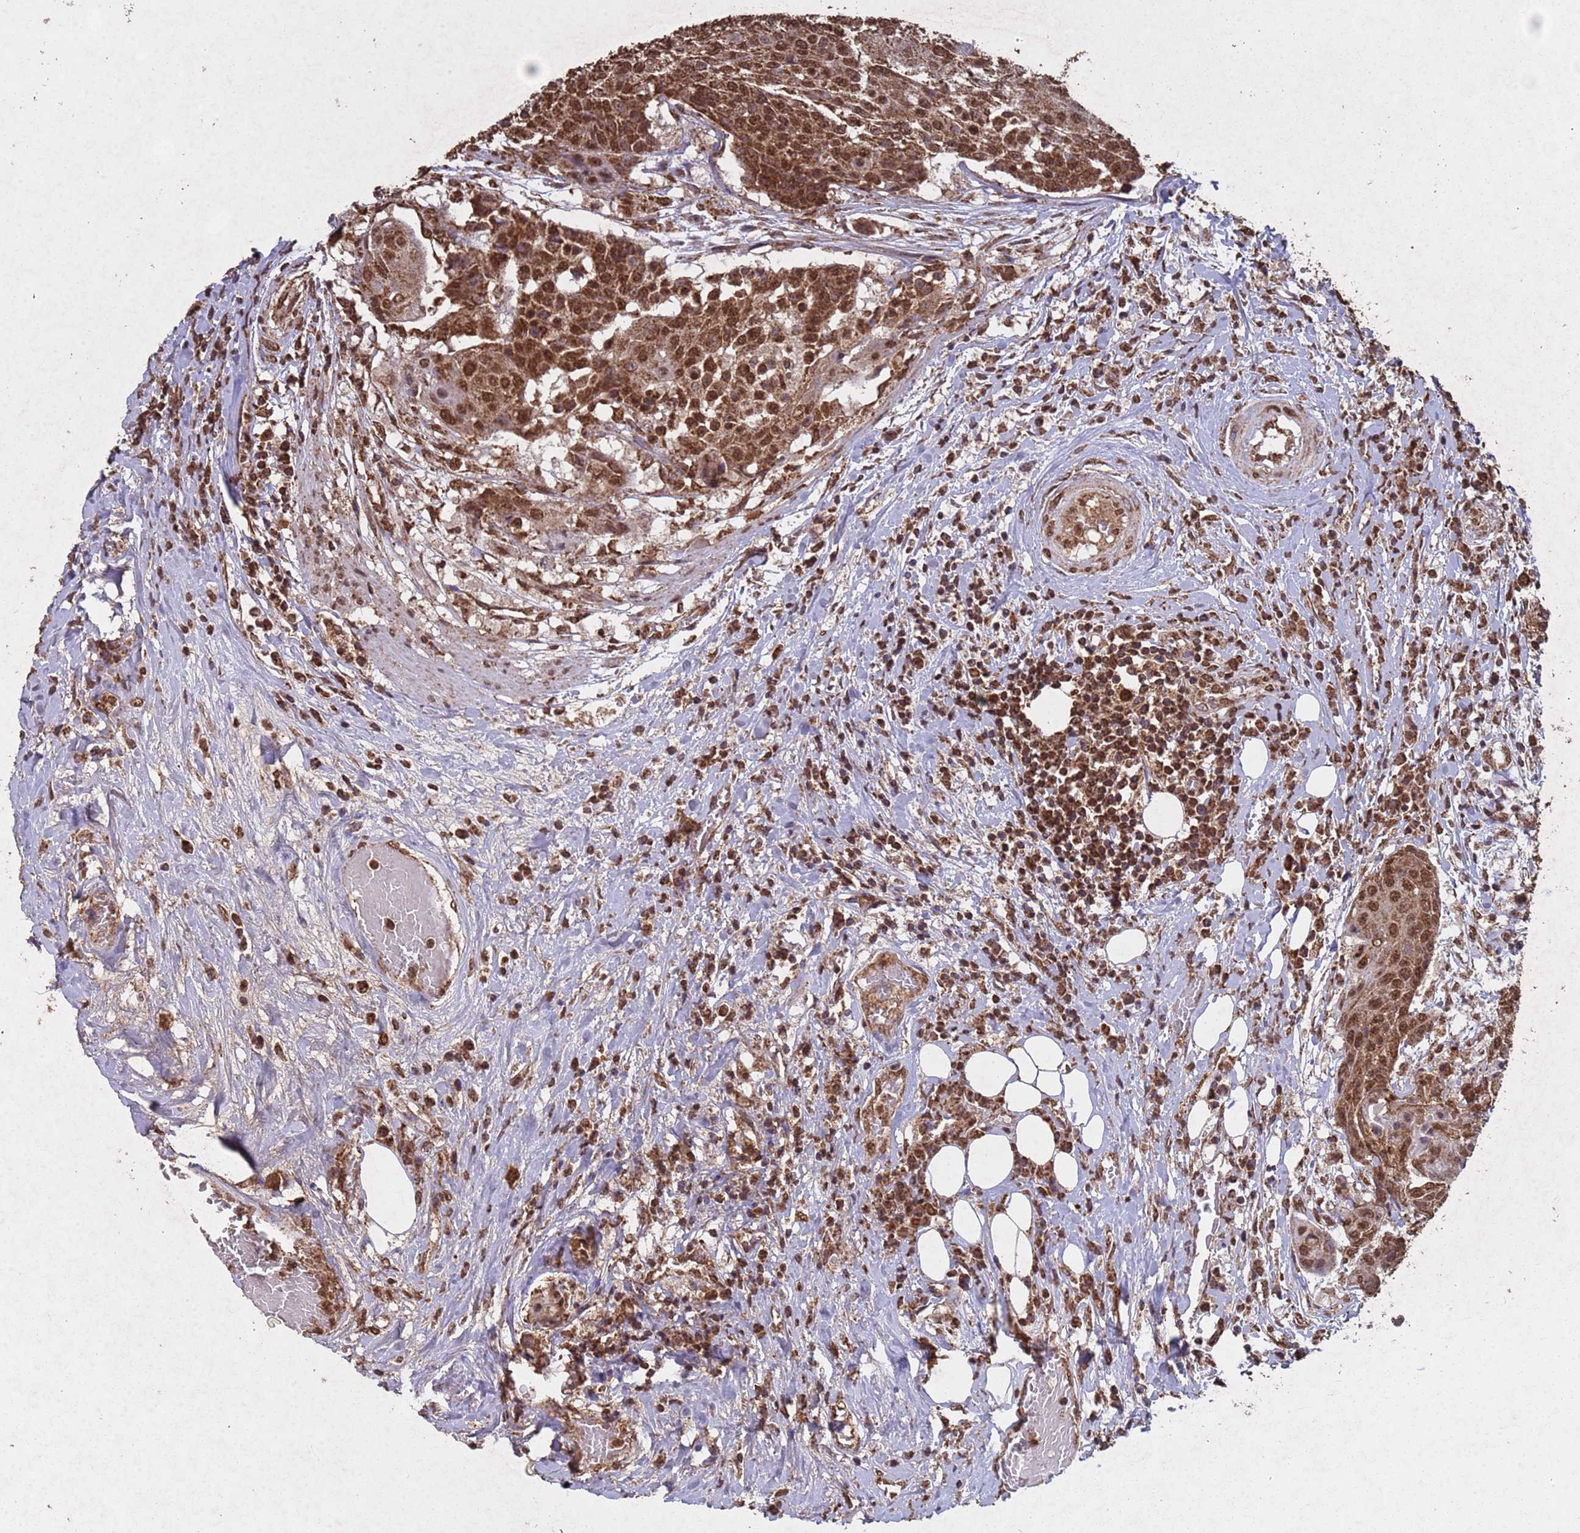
{"staining": {"intensity": "strong", "quantity": ">75%", "location": "cytoplasmic/membranous,nuclear"}, "tissue": "urothelial cancer", "cell_type": "Tumor cells", "image_type": "cancer", "snomed": [{"axis": "morphology", "description": "Urothelial carcinoma, High grade"}, {"axis": "topography", "description": "Urinary bladder"}], "caption": "The histopathology image demonstrates a brown stain indicating the presence of a protein in the cytoplasmic/membranous and nuclear of tumor cells in urothelial cancer.", "gene": "HDAC10", "patient": {"sex": "female", "age": 63}}